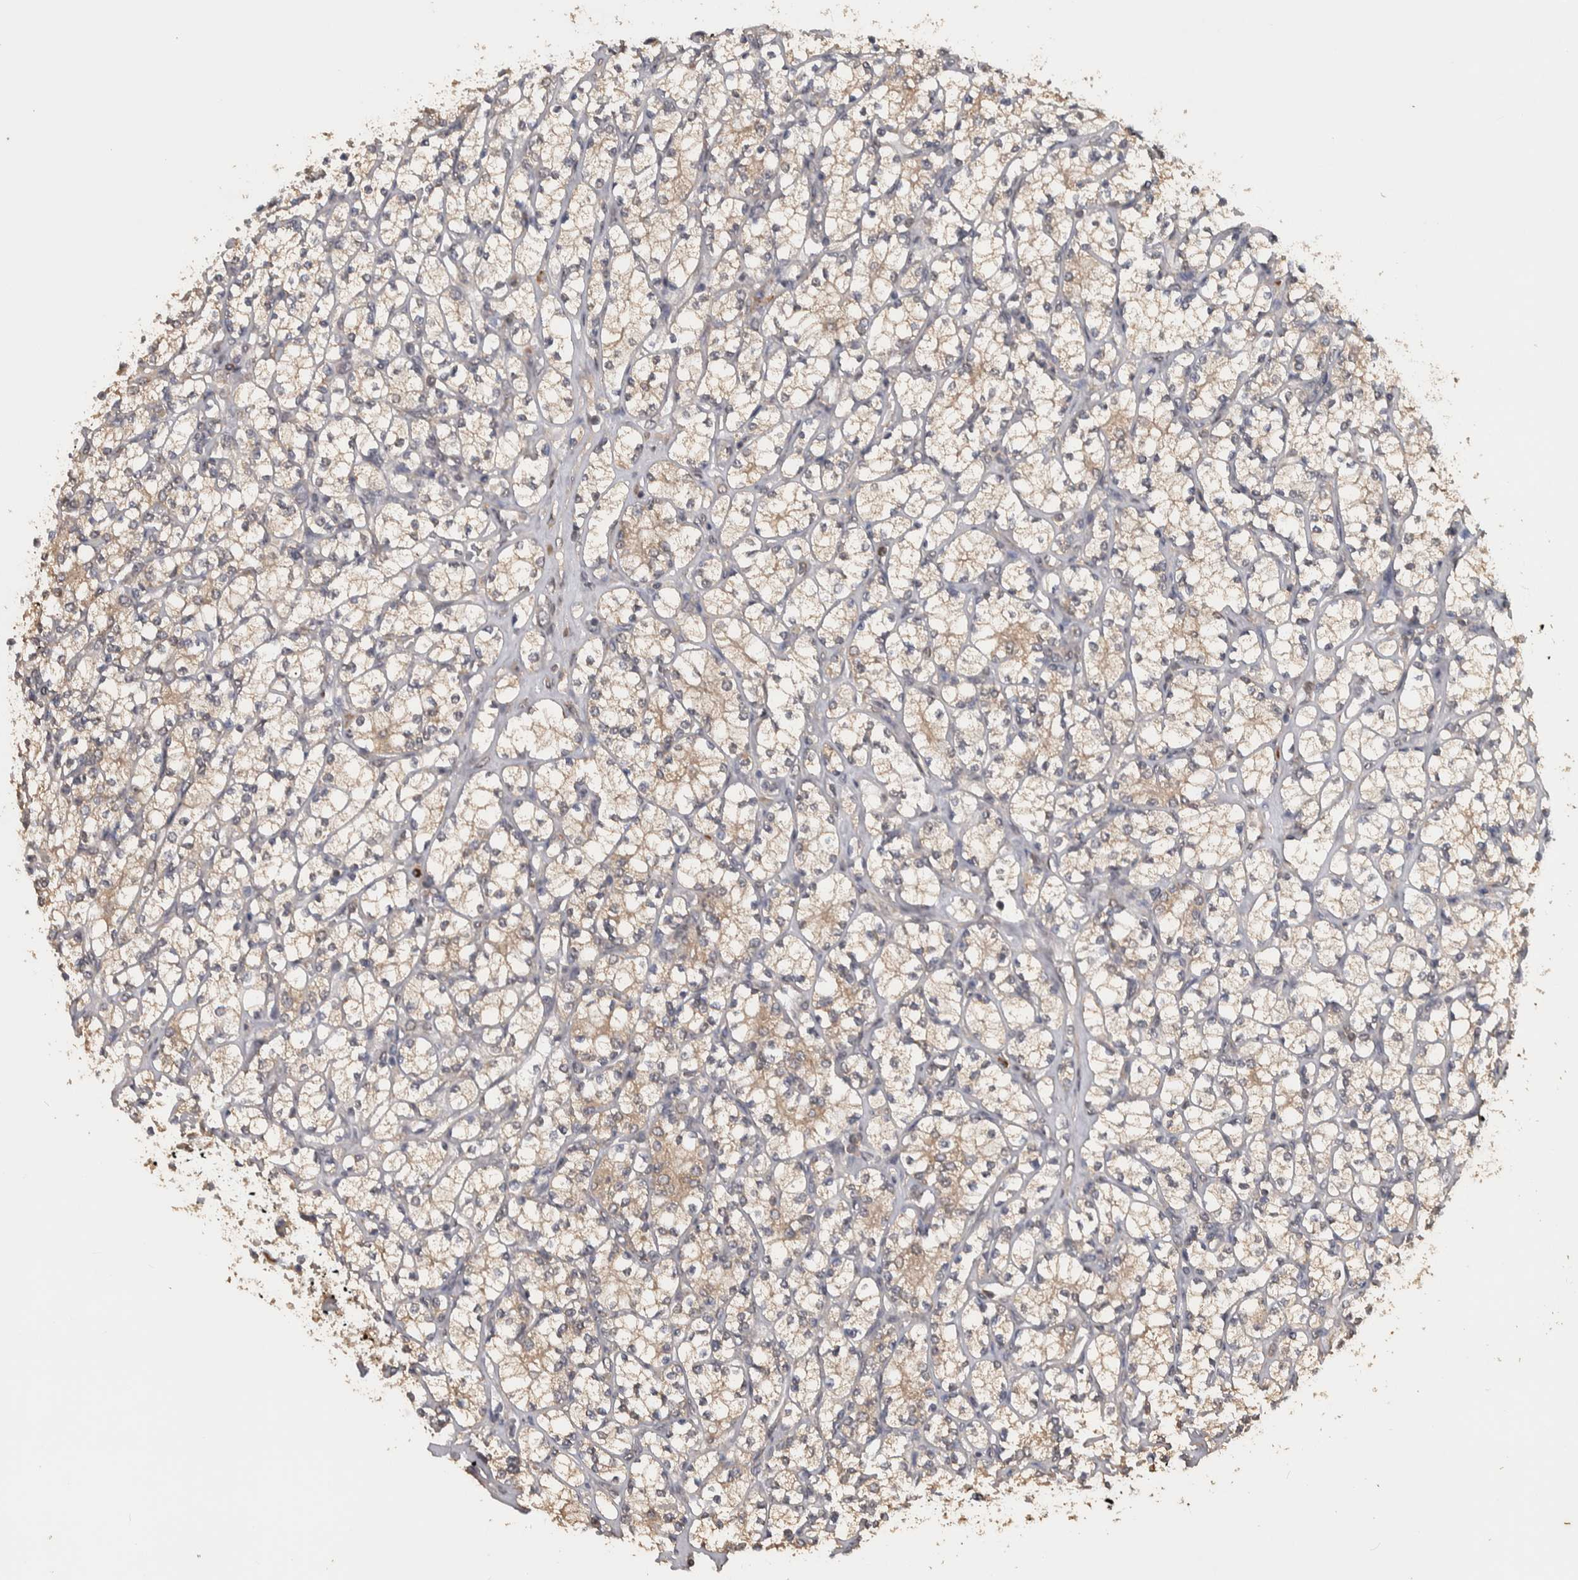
{"staining": {"intensity": "weak", "quantity": "<25%", "location": "cytoplasmic/membranous"}, "tissue": "renal cancer", "cell_type": "Tumor cells", "image_type": "cancer", "snomed": [{"axis": "morphology", "description": "Adenocarcinoma, NOS"}, {"axis": "topography", "description": "Kidney"}], "caption": "Tumor cells are negative for brown protein staining in renal adenocarcinoma. The staining is performed using DAB (3,3'-diaminobenzidine) brown chromogen with nuclei counter-stained in using hematoxylin.", "gene": "DVL2", "patient": {"sex": "male", "age": 77}}